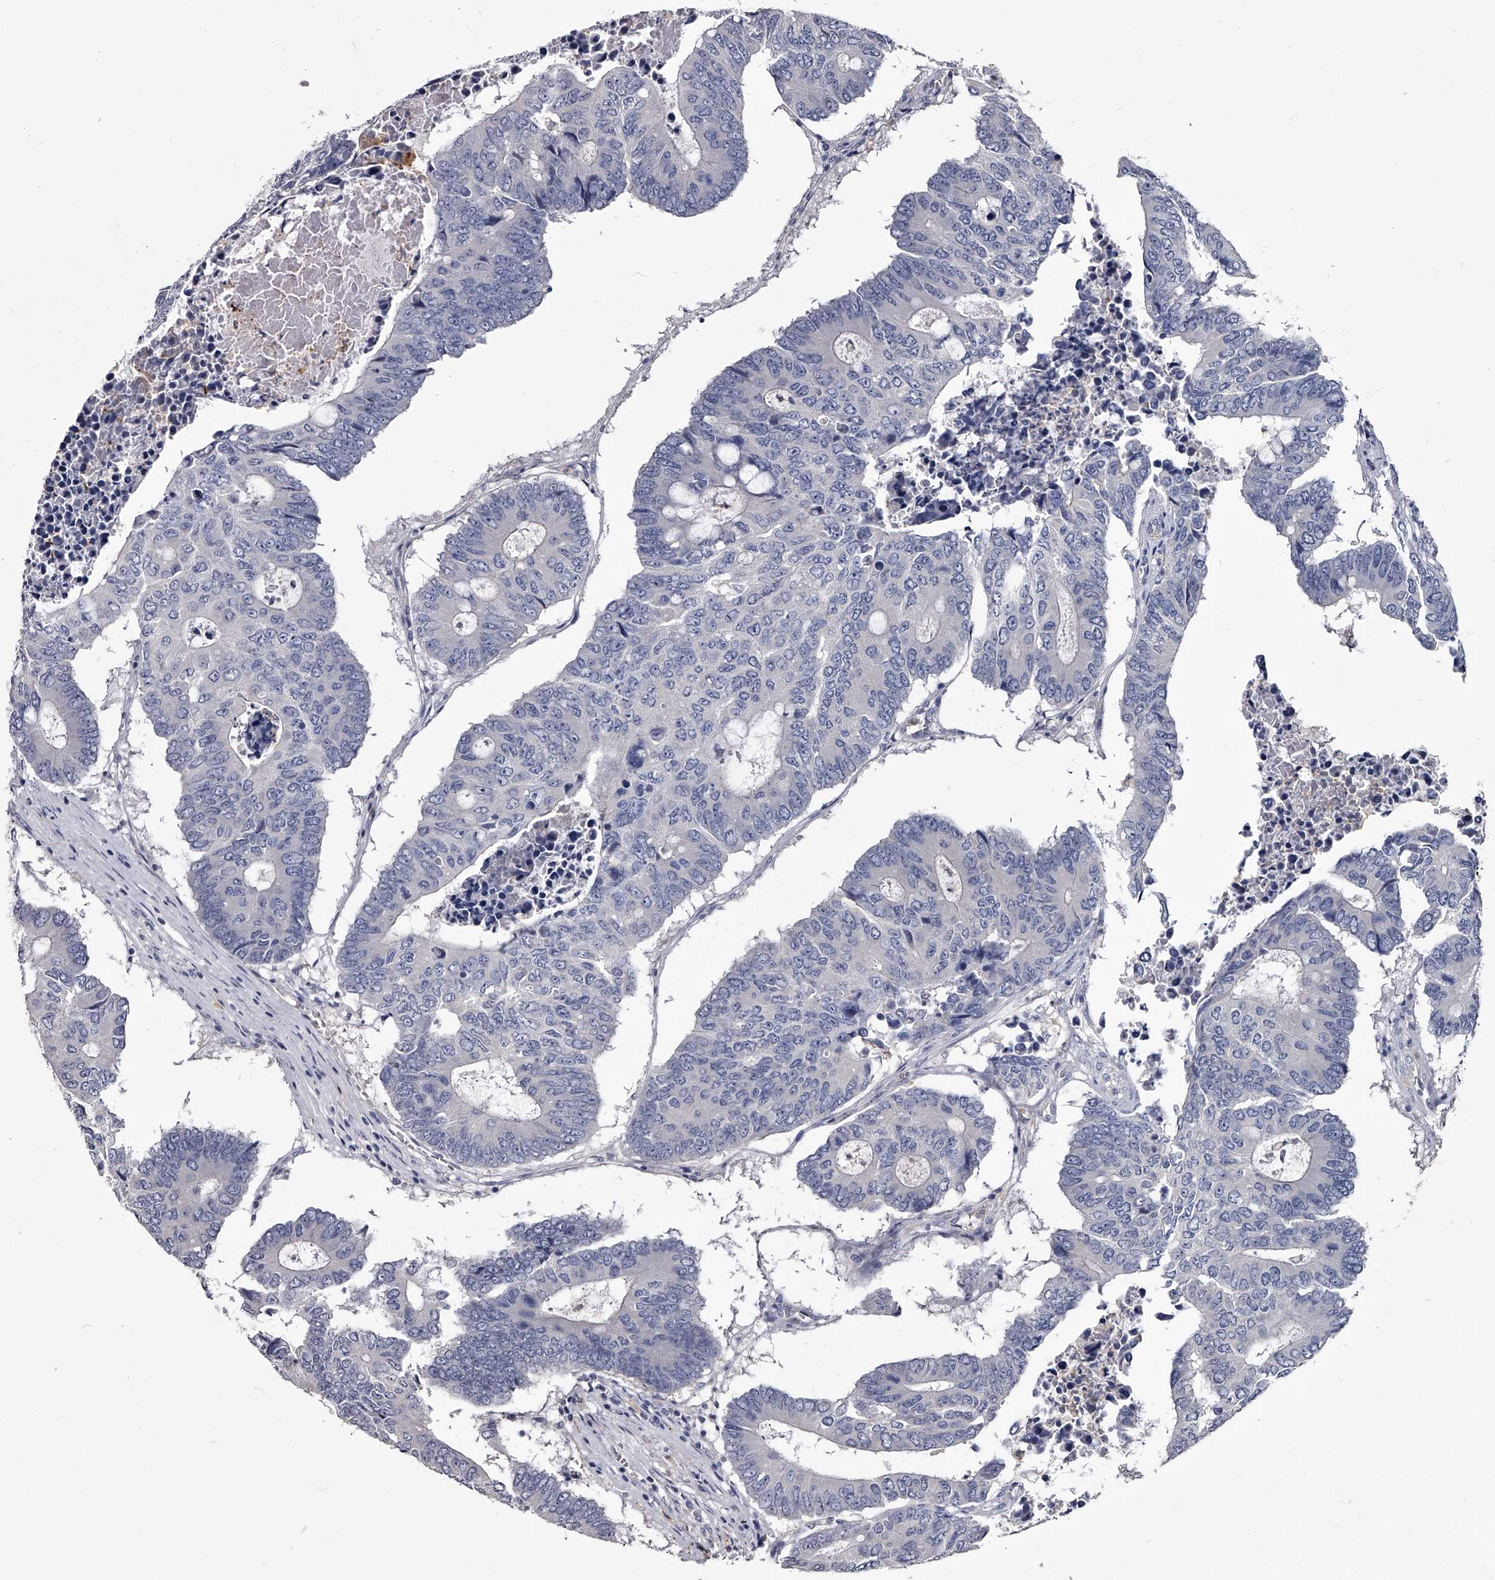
{"staining": {"intensity": "negative", "quantity": "none", "location": "none"}, "tissue": "colorectal cancer", "cell_type": "Tumor cells", "image_type": "cancer", "snomed": [{"axis": "morphology", "description": "Adenocarcinoma, NOS"}, {"axis": "topography", "description": "Colon"}], "caption": "Tumor cells are negative for brown protein staining in colorectal adenocarcinoma.", "gene": "GAPVD1", "patient": {"sex": "male", "age": 87}}